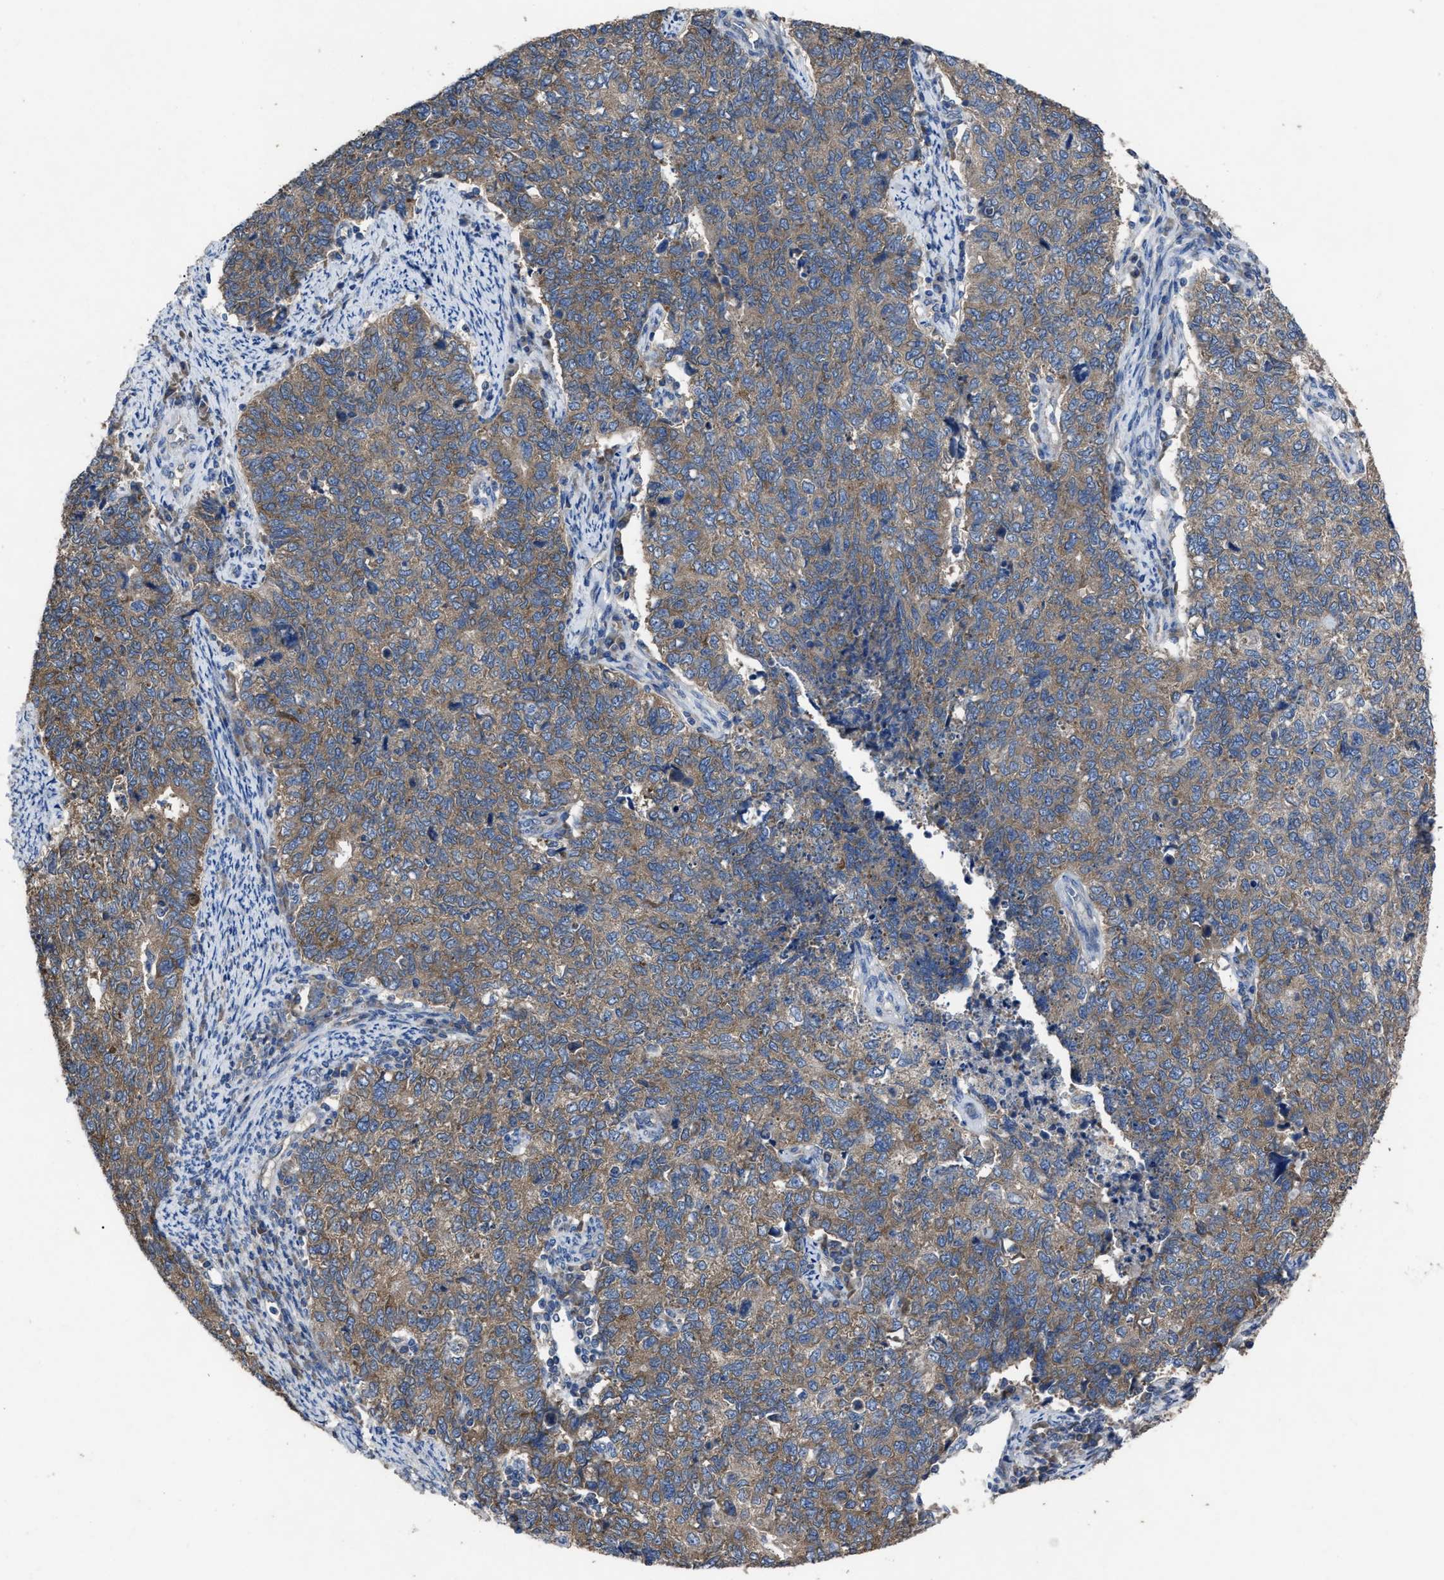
{"staining": {"intensity": "moderate", "quantity": ">75%", "location": "cytoplasmic/membranous"}, "tissue": "cervical cancer", "cell_type": "Tumor cells", "image_type": "cancer", "snomed": [{"axis": "morphology", "description": "Squamous cell carcinoma, NOS"}, {"axis": "topography", "description": "Cervix"}], "caption": "Cervical cancer (squamous cell carcinoma) was stained to show a protein in brown. There is medium levels of moderate cytoplasmic/membranous staining in about >75% of tumor cells.", "gene": "UPF1", "patient": {"sex": "female", "age": 63}}